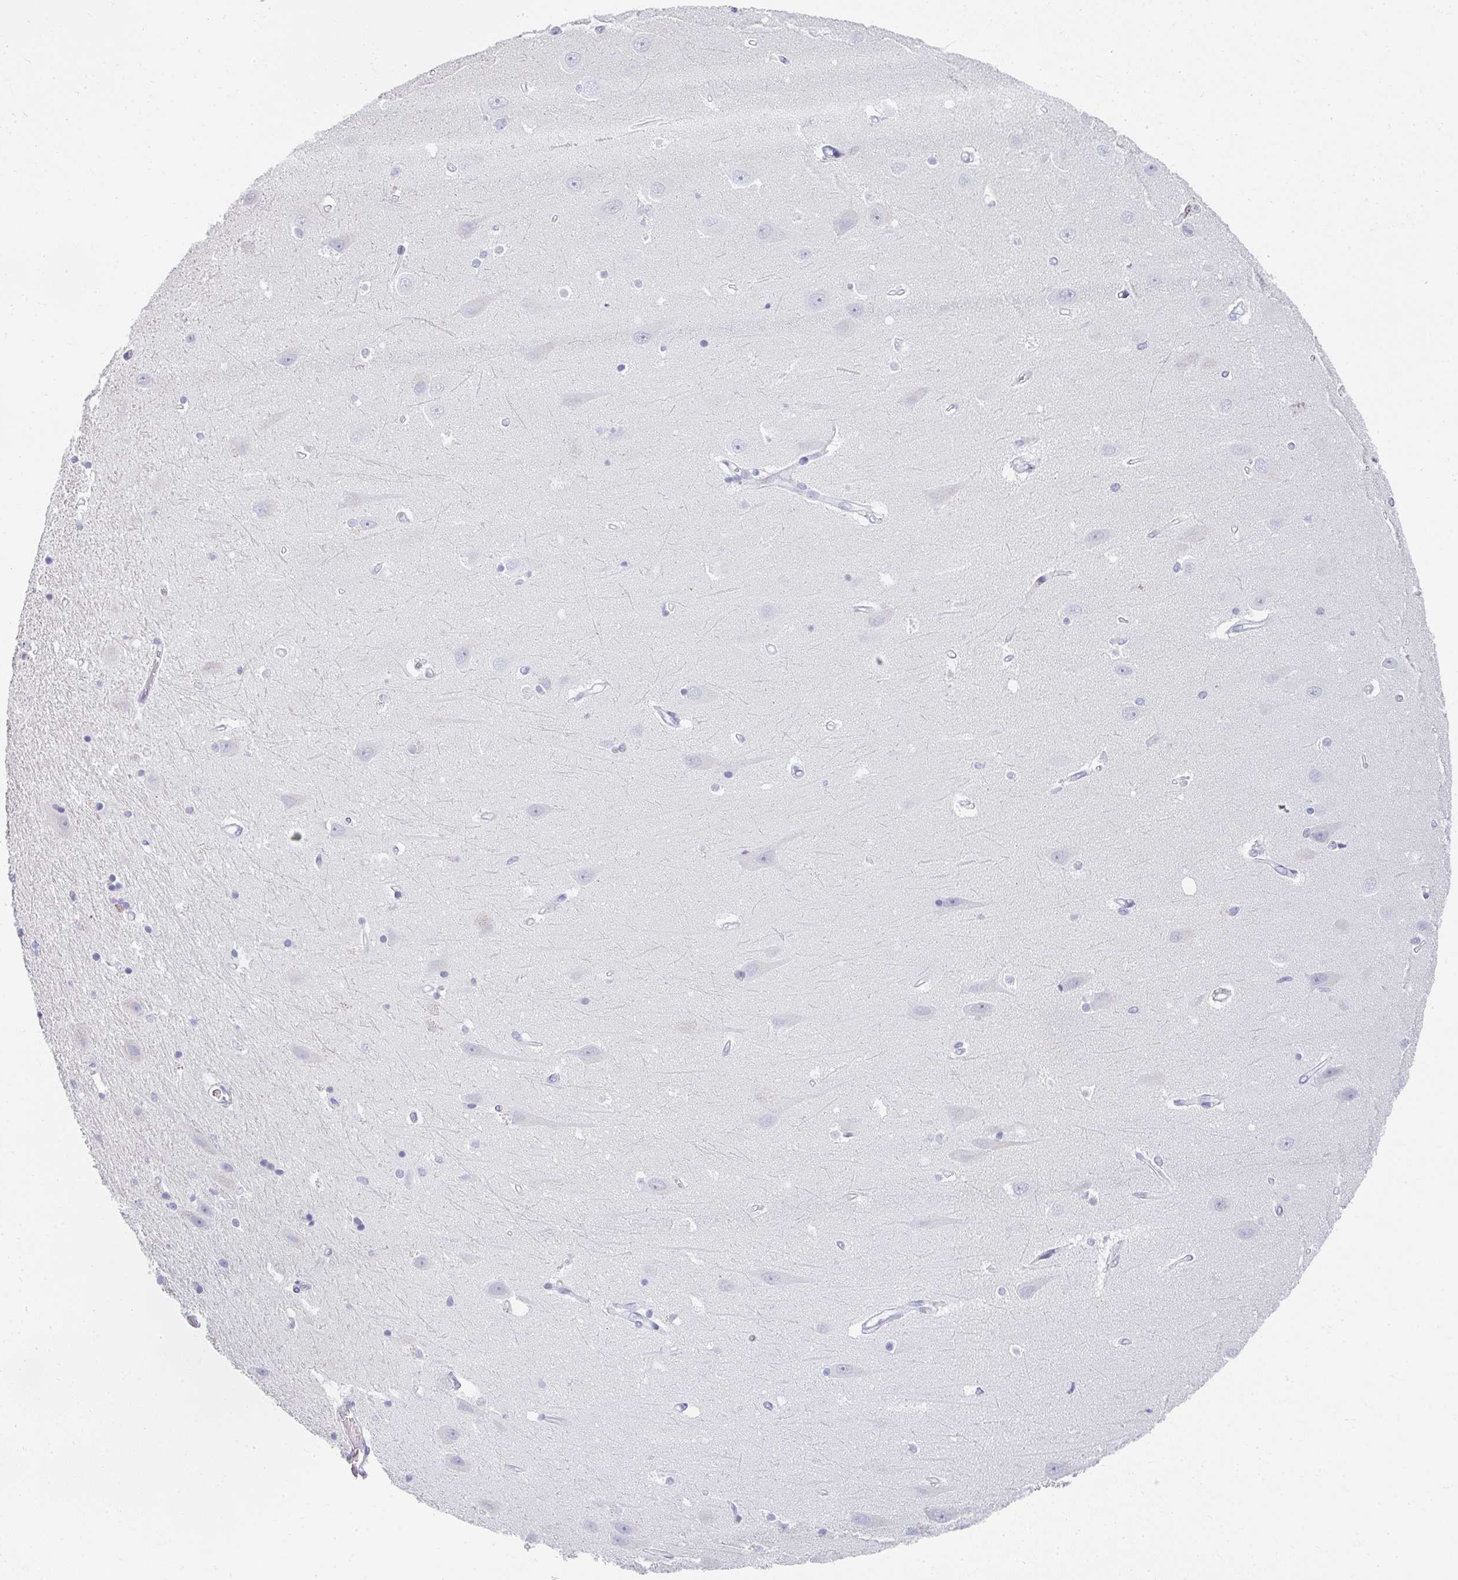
{"staining": {"intensity": "negative", "quantity": "none", "location": "none"}, "tissue": "hippocampus", "cell_type": "Glial cells", "image_type": "normal", "snomed": [{"axis": "morphology", "description": "Normal tissue, NOS"}, {"axis": "topography", "description": "Hippocampus"}], "caption": "Glial cells are negative for brown protein staining in normal hippocampus. Nuclei are stained in blue.", "gene": "NEU2", "patient": {"sex": "male", "age": 63}}